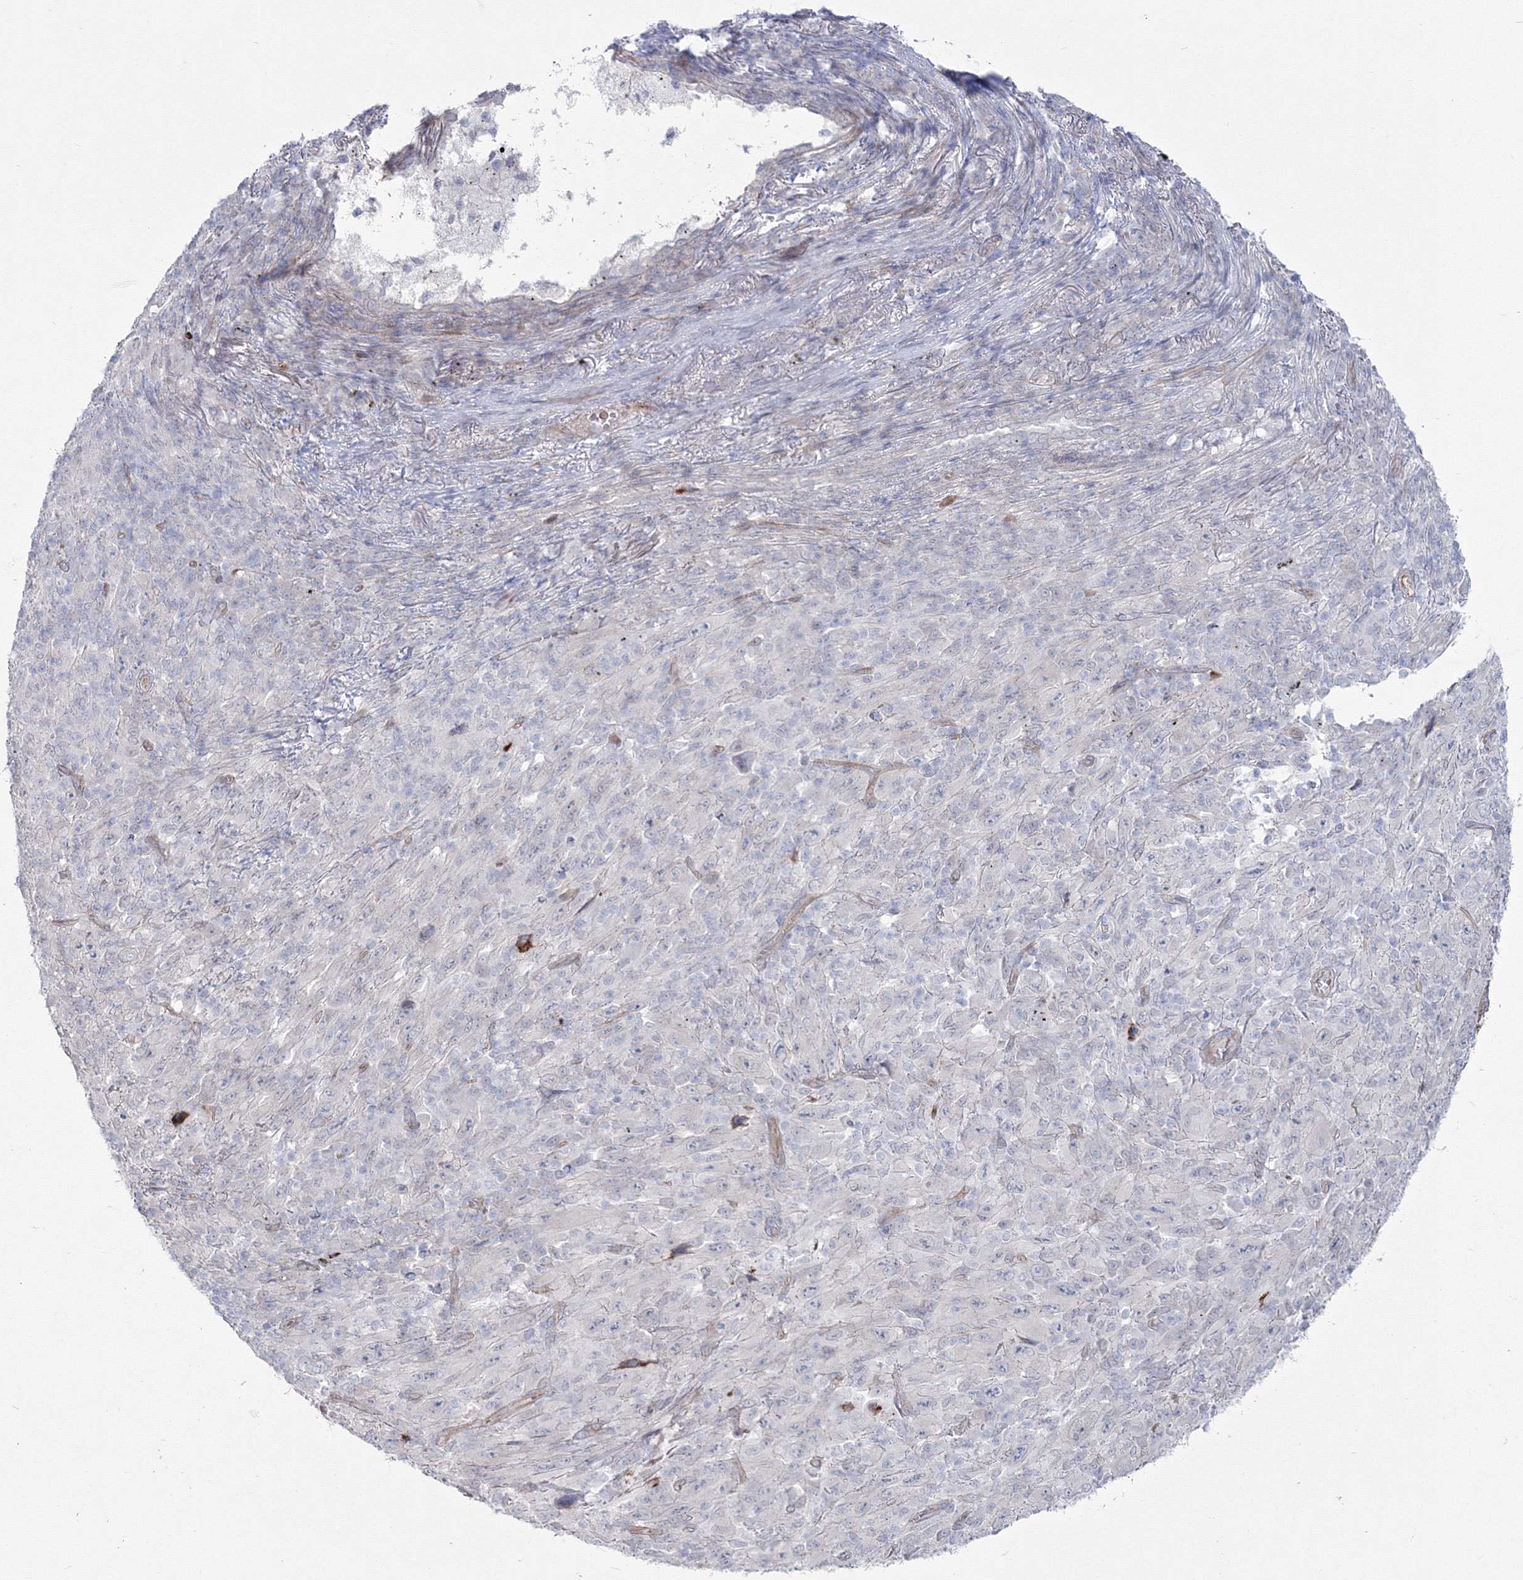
{"staining": {"intensity": "negative", "quantity": "none", "location": "none"}, "tissue": "melanoma", "cell_type": "Tumor cells", "image_type": "cancer", "snomed": [{"axis": "morphology", "description": "Malignant melanoma, Metastatic site"}, {"axis": "topography", "description": "Skin"}], "caption": "Immunohistochemistry photomicrograph of human malignant melanoma (metastatic site) stained for a protein (brown), which reveals no positivity in tumor cells. The staining was performed using DAB (3,3'-diaminobenzidine) to visualize the protein expression in brown, while the nuclei were stained in blue with hematoxylin (Magnification: 20x).", "gene": "HYAL2", "patient": {"sex": "female", "age": 56}}